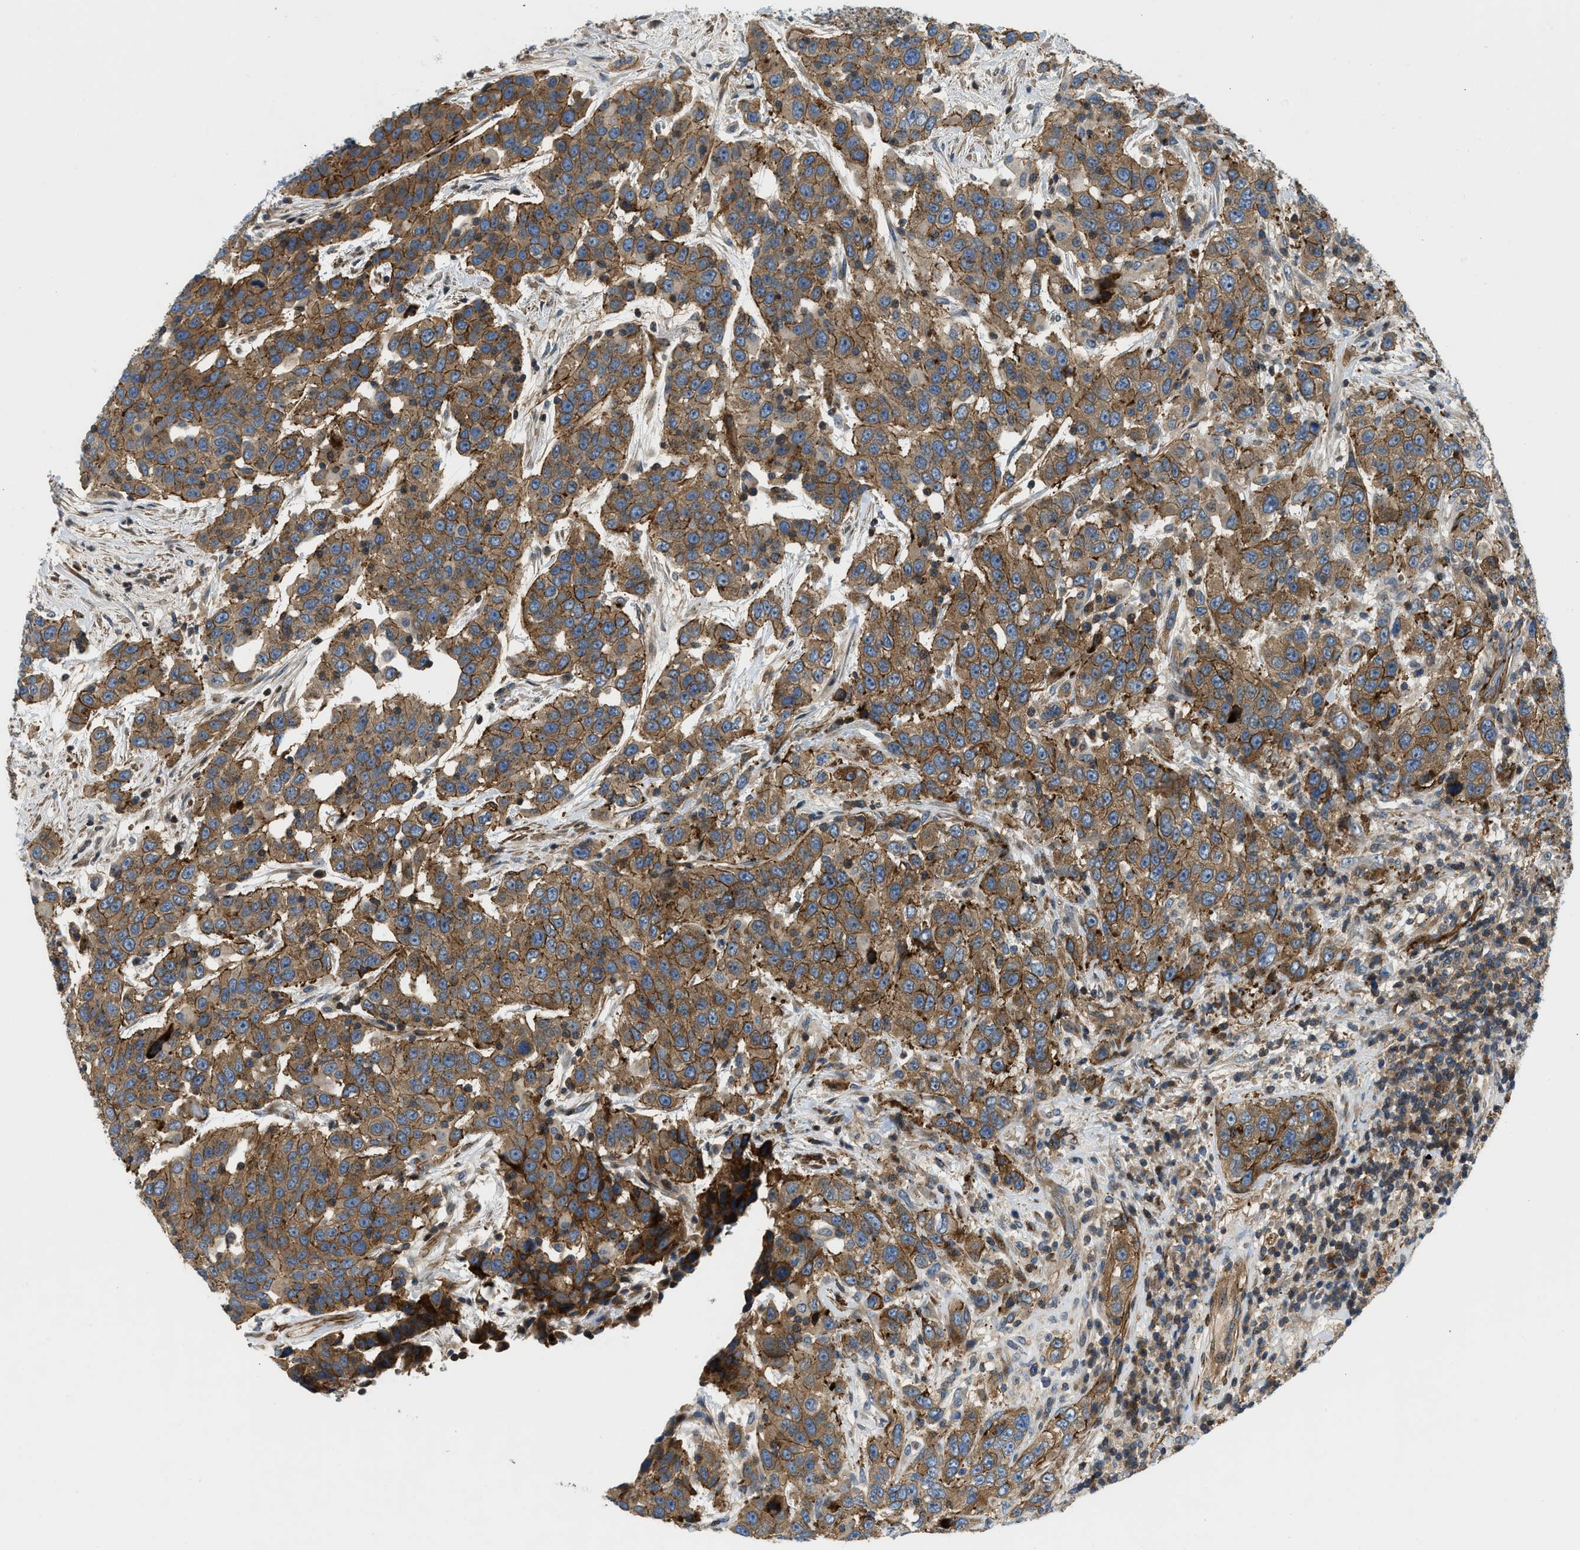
{"staining": {"intensity": "moderate", "quantity": ">75%", "location": "cytoplasmic/membranous"}, "tissue": "urothelial cancer", "cell_type": "Tumor cells", "image_type": "cancer", "snomed": [{"axis": "morphology", "description": "Urothelial carcinoma, High grade"}, {"axis": "topography", "description": "Urinary bladder"}], "caption": "This histopathology image exhibits immunohistochemistry (IHC) staining of human urothelial cancer, with medium moderate cytoplasmic/membranous positivity in approximately >75% of tumor cells.", "gene": "NYNRIN", "patient": {"sex": "female", "age": 80}}